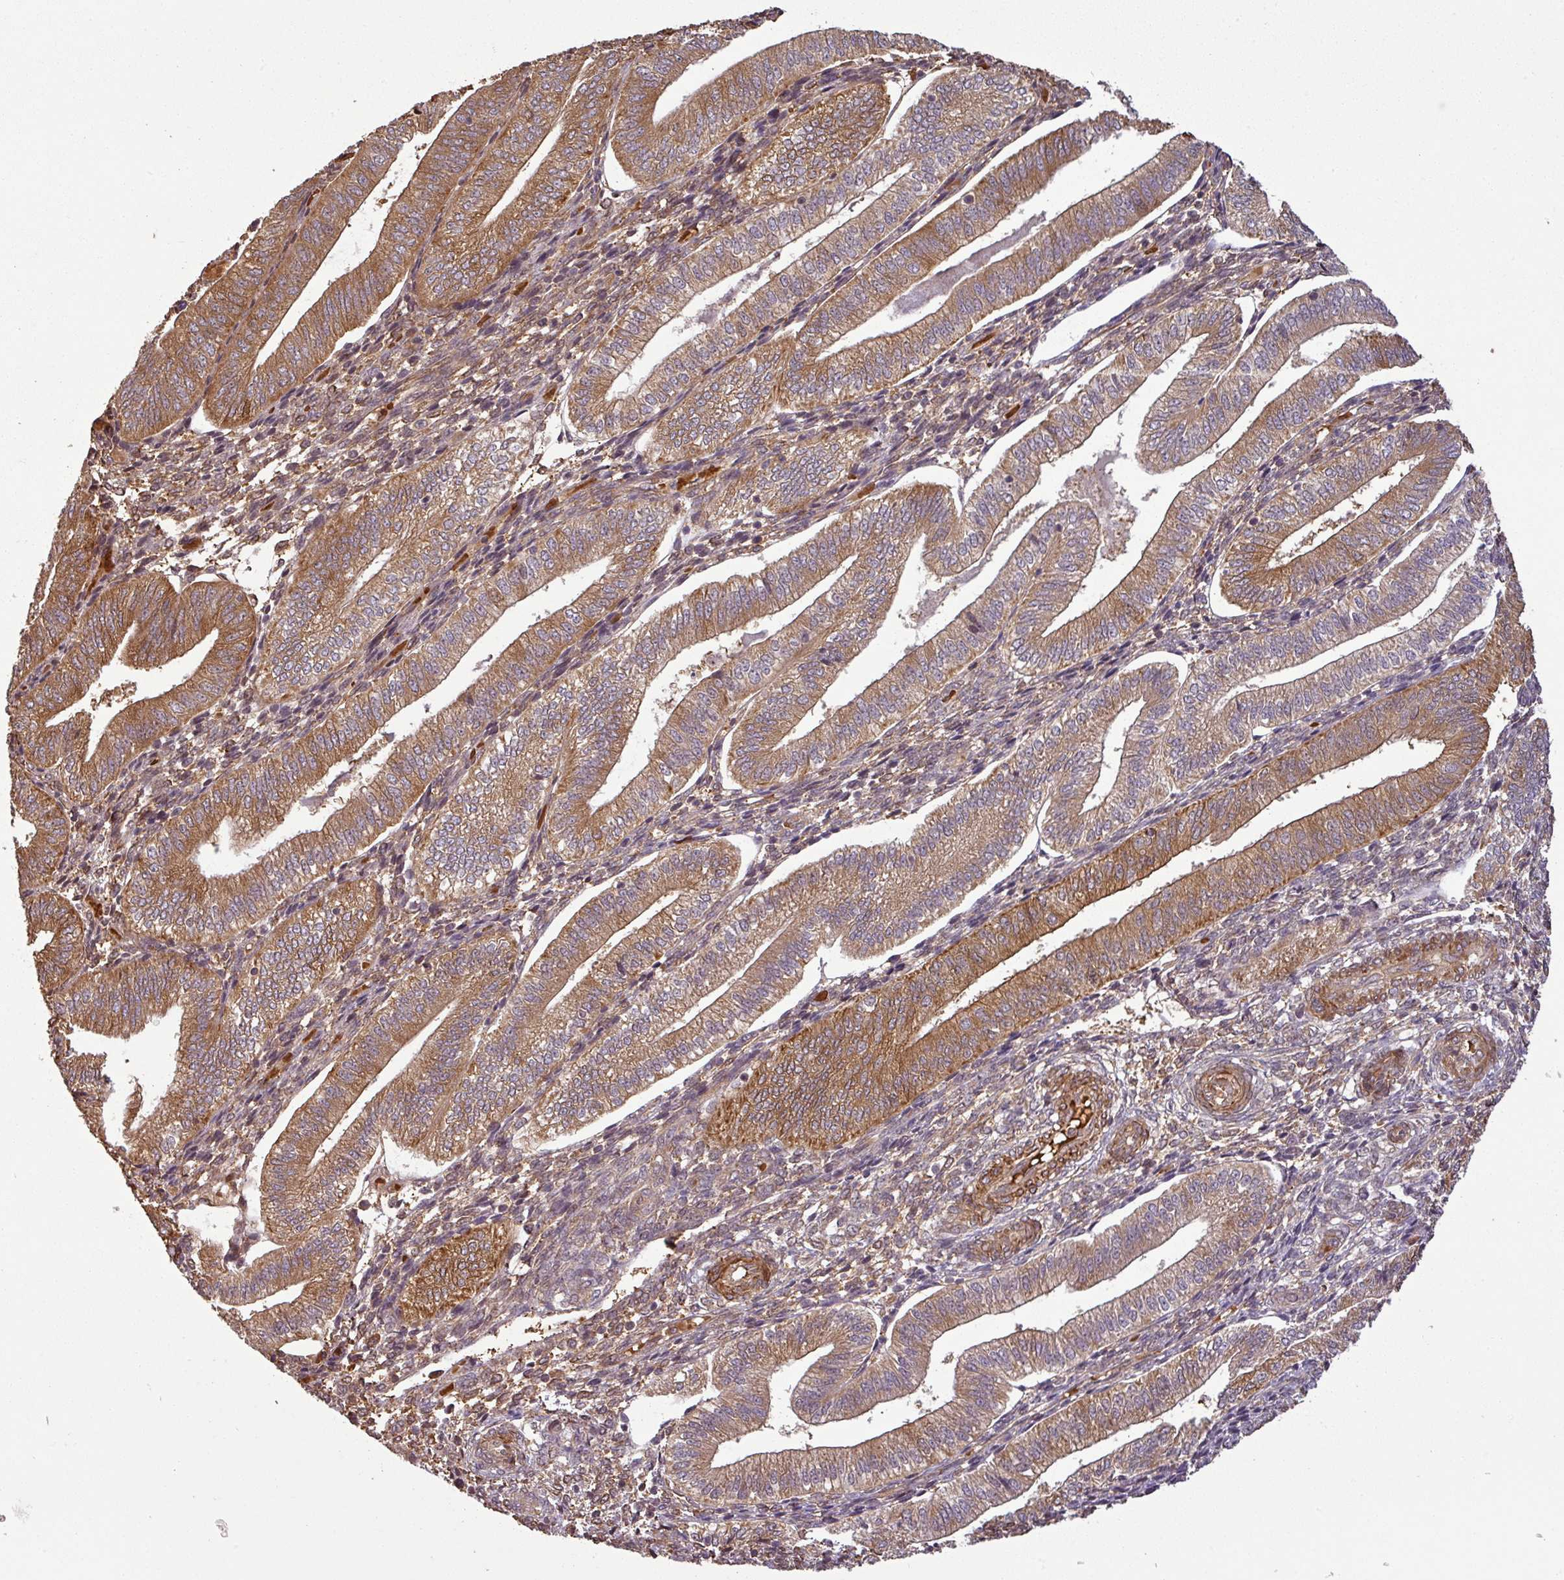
{"staining": {"intensity": "moderate", "quantity": "25%-75%", "location": "cytoplasmic/membranous"}, "tissue": "endometrium", "cell_type": "Cells in endometrial stroma", "image_type": "normal", "snomed": [{"axis": "morphology", "description": "Normal tissue, NOS"}, {"axis": "topography", "description": "Endometrium"}], "caption": "Immunohistochemistry (IHC) image of benign endometrium stained for a protein (brown), which shows medium levels of moderate cytoplasmic/membranous expression in approximately 25%-75% of cells in endometrial stroma.", "gene": "MAP3K6", "patient": {"sex": "female", "age": 34}}